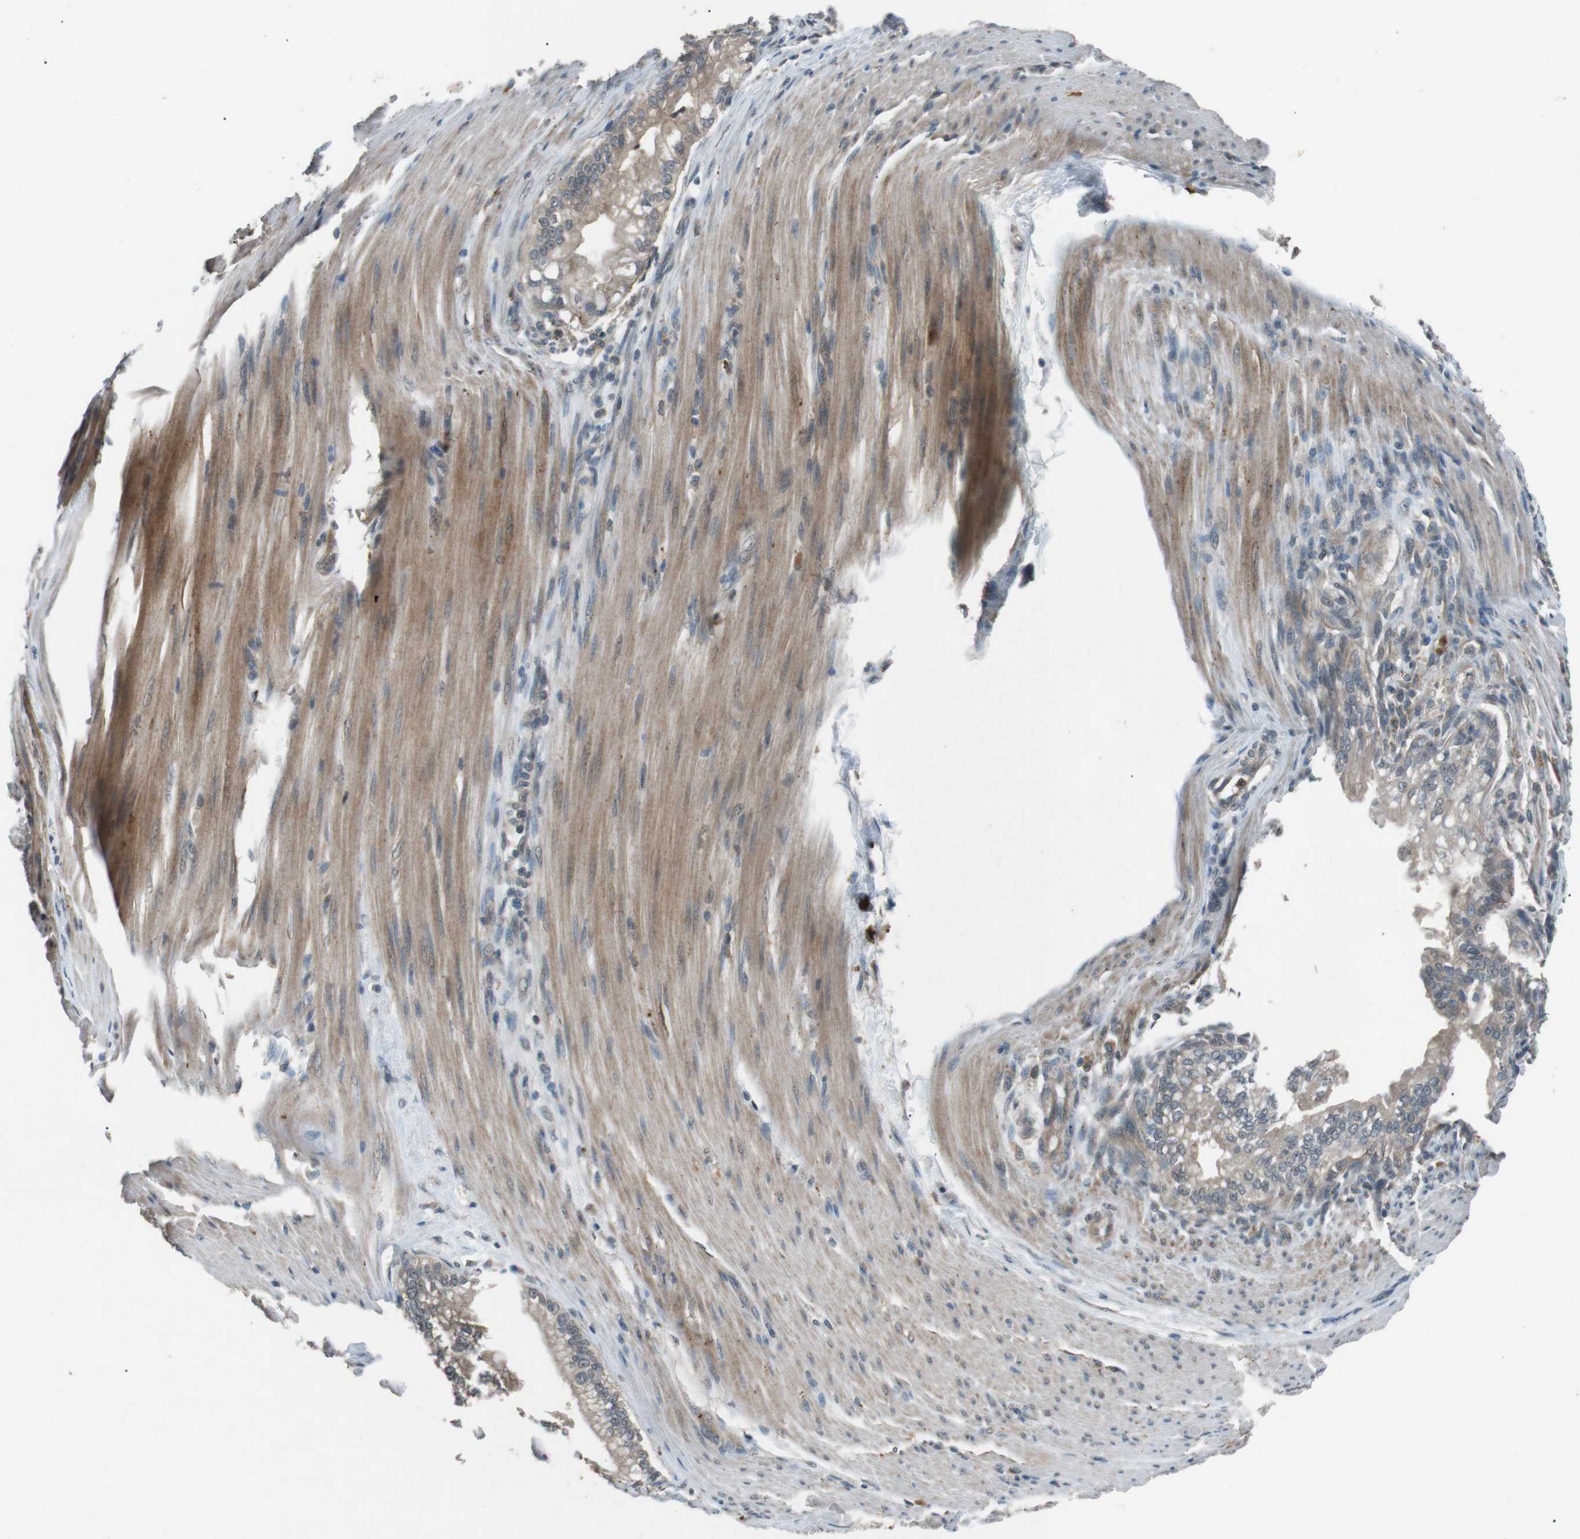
{"staining": {"intensity": "weak", "quantity": "25%-75%", "location": "cytoplasmic/membranous"}, "tissue": "pancreatic cancer", "cell_type": "Tumor cells", "image_type": "cancer", "snomed": [{"axis": "morphology", "description": "Normal tissue, NOS"}, {"axis": "topography", "description": "Pancreas"}], "caption": "Protein expression analysis of human pancreatic cancer reveals weak cytoplasmic/membranous expression in about 25%-75% of tumor cells.", "gene": "NEK7", "patient": {"sex": "male", "age": 42}}